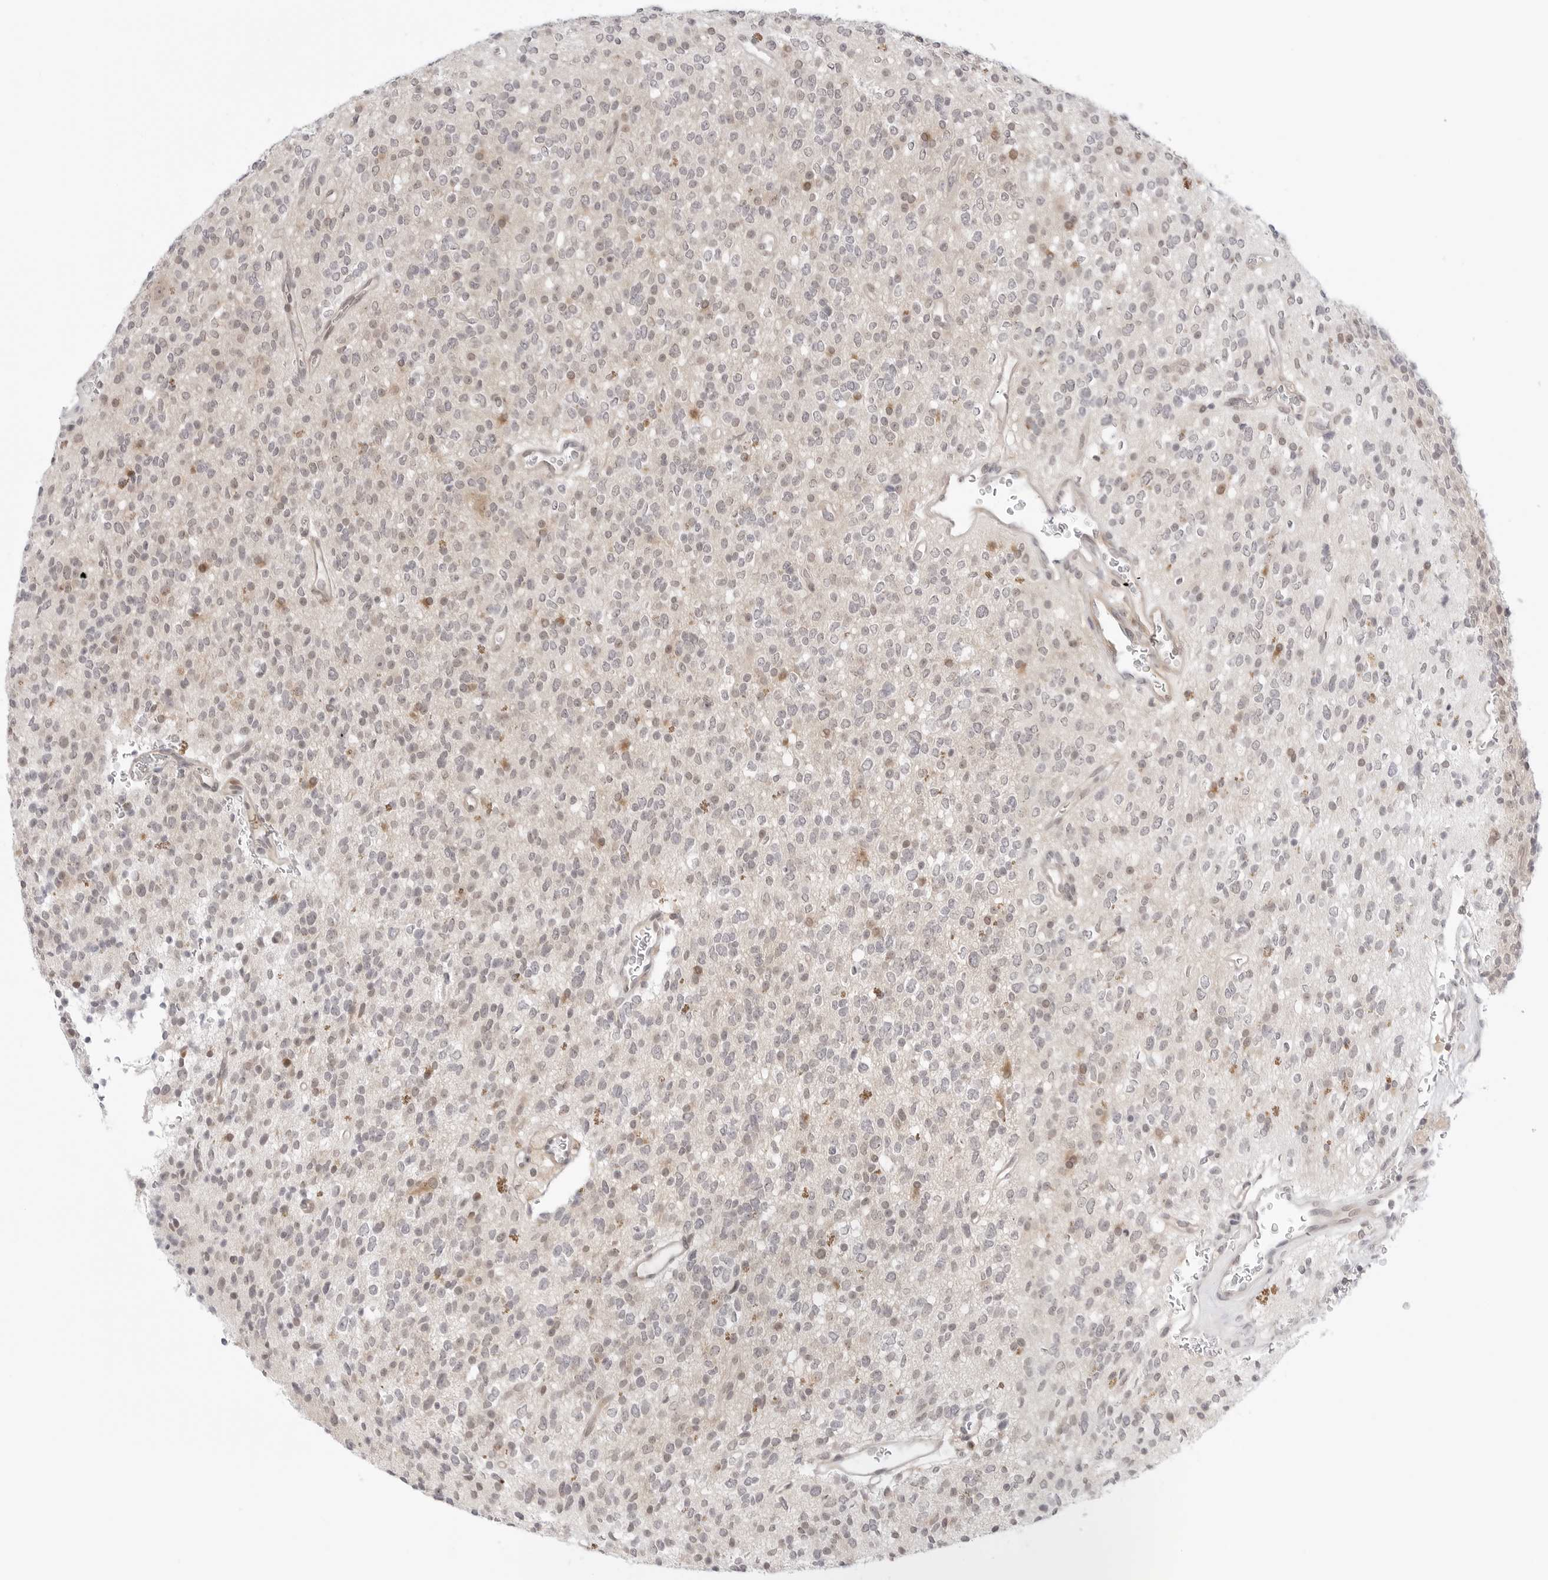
{"staining": {"intensity": "negative", "quantity": "none", "location": "none"}, "tissue": "glioma", "cell_type": "Tumor cells", "image_type": "cancer", "snomed": [{"axis": "morphology", "description": "Glioma, malignant, High grade"}, {"axis": "topography", "description": "Brain"}], "caption": "Immunohistochemistry (IHC) micrograph of neoplastic tissue: glioma stained with DAB (3,3'-diaminobenzidine) demonstrates no significant protein staining in tumor cells.", "gene": "NUDC", "patient": {"sex": "male", "age": 34}}